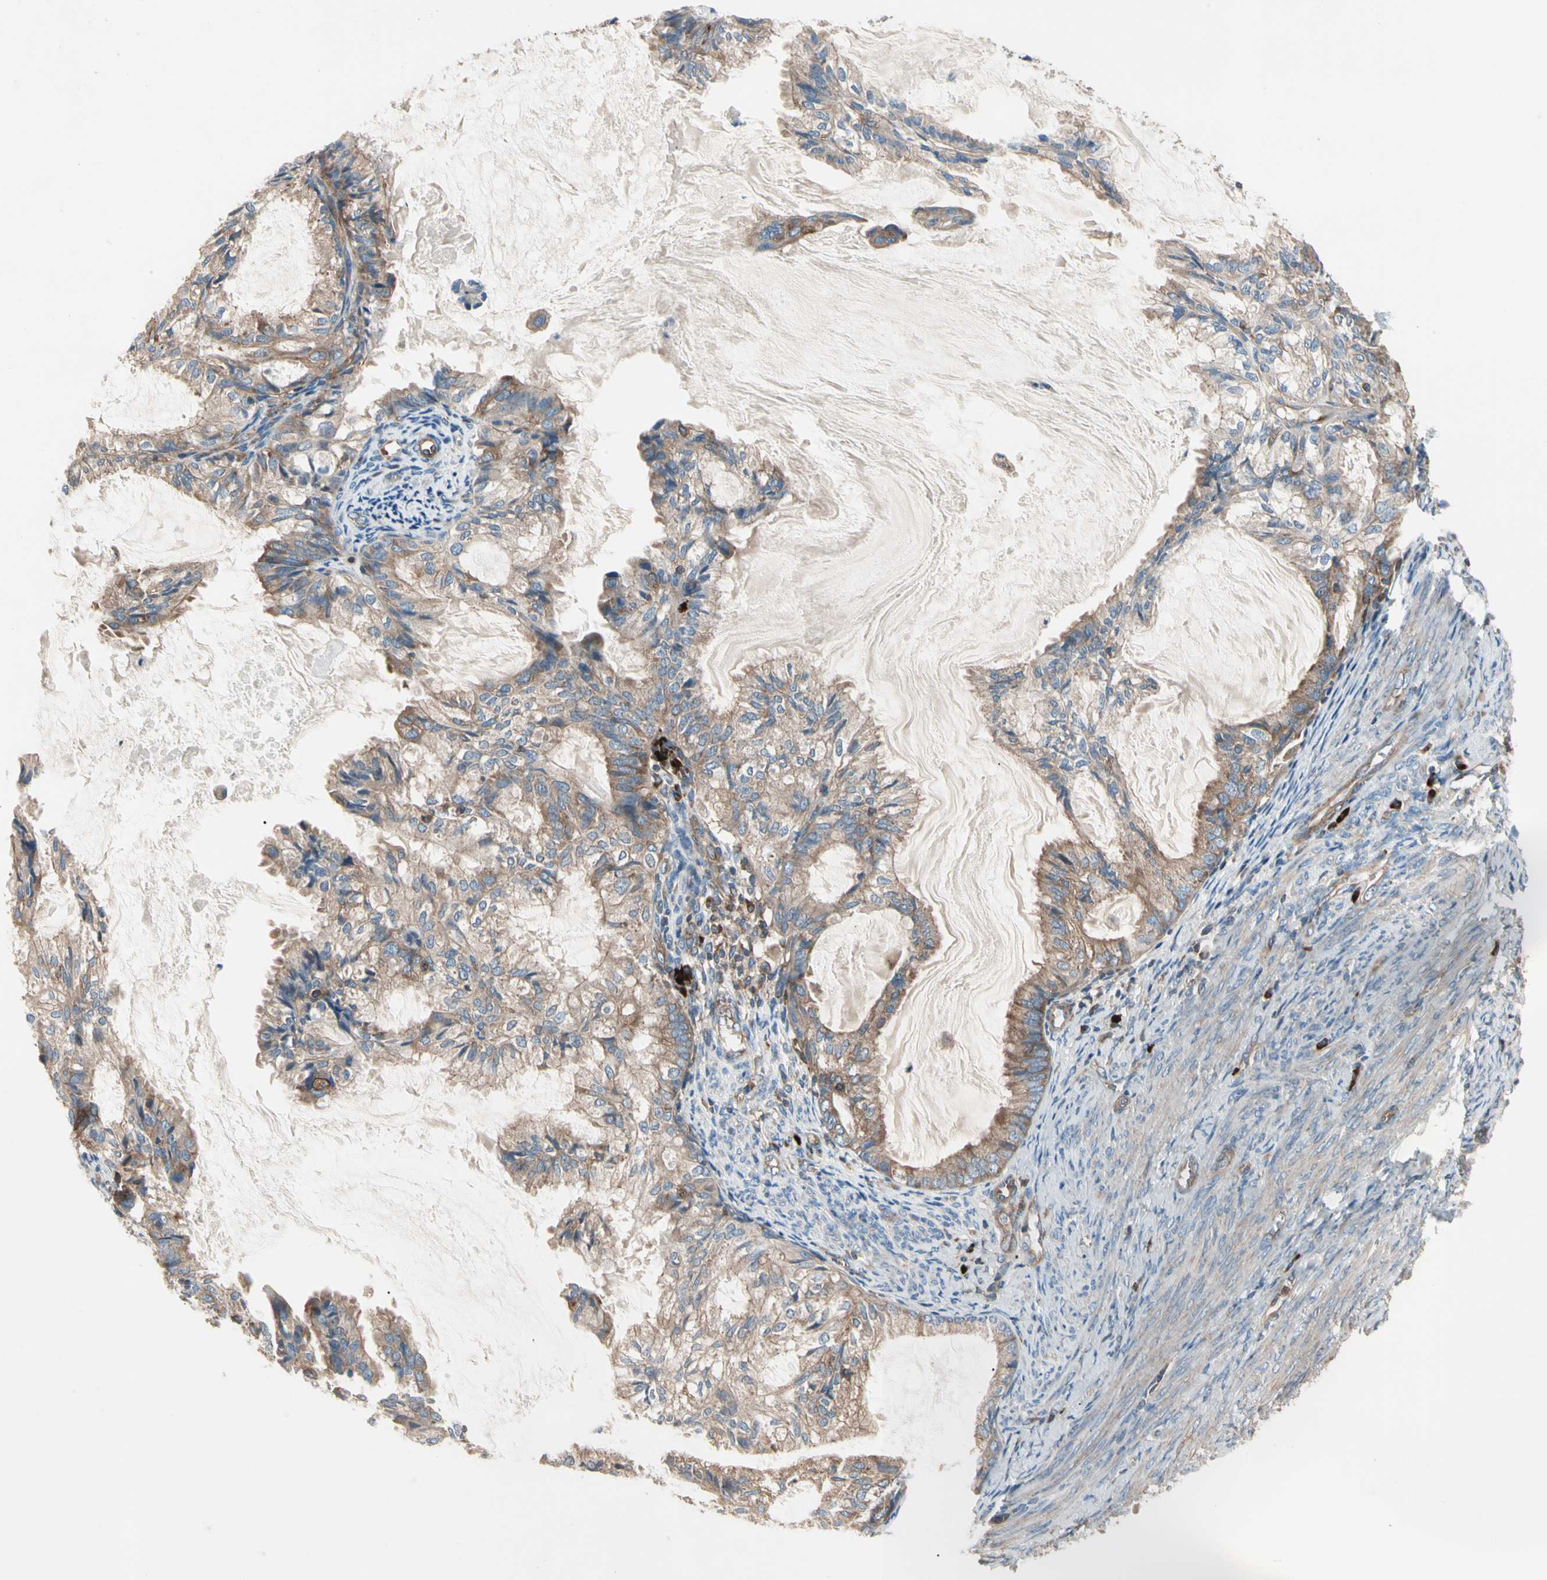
{"staining": {"intensity": "moderate", "quantity": ">75%", "location": "cytoplasmic/membranous"}, "tissue": "cervical cancer", "cell_type": "Tumor cells", "image_type": "cancer", "snomed": [{"axis": "morphology", "description": "Normal tissue, NOS"}, {"axis": "morphology", "description": "Adenocarcinoma, NOS"}, {"axis": "topography", "description": "Cervix"}, {"axis": "topography", "description": "Endometrium"}], "caption": "Immunohistochemistry photomicrograph of neoplastic tissue: human cervical cancer stained using immunohistochemistry displays medium levels of moderate protein expression localized specifically in the cytoplasmic/membranous of tumor cells, appearing as a cytoplasmic/membranous brown color.", "gene": "ROCK1", "patient": {"sex": "female", "age": 86}}